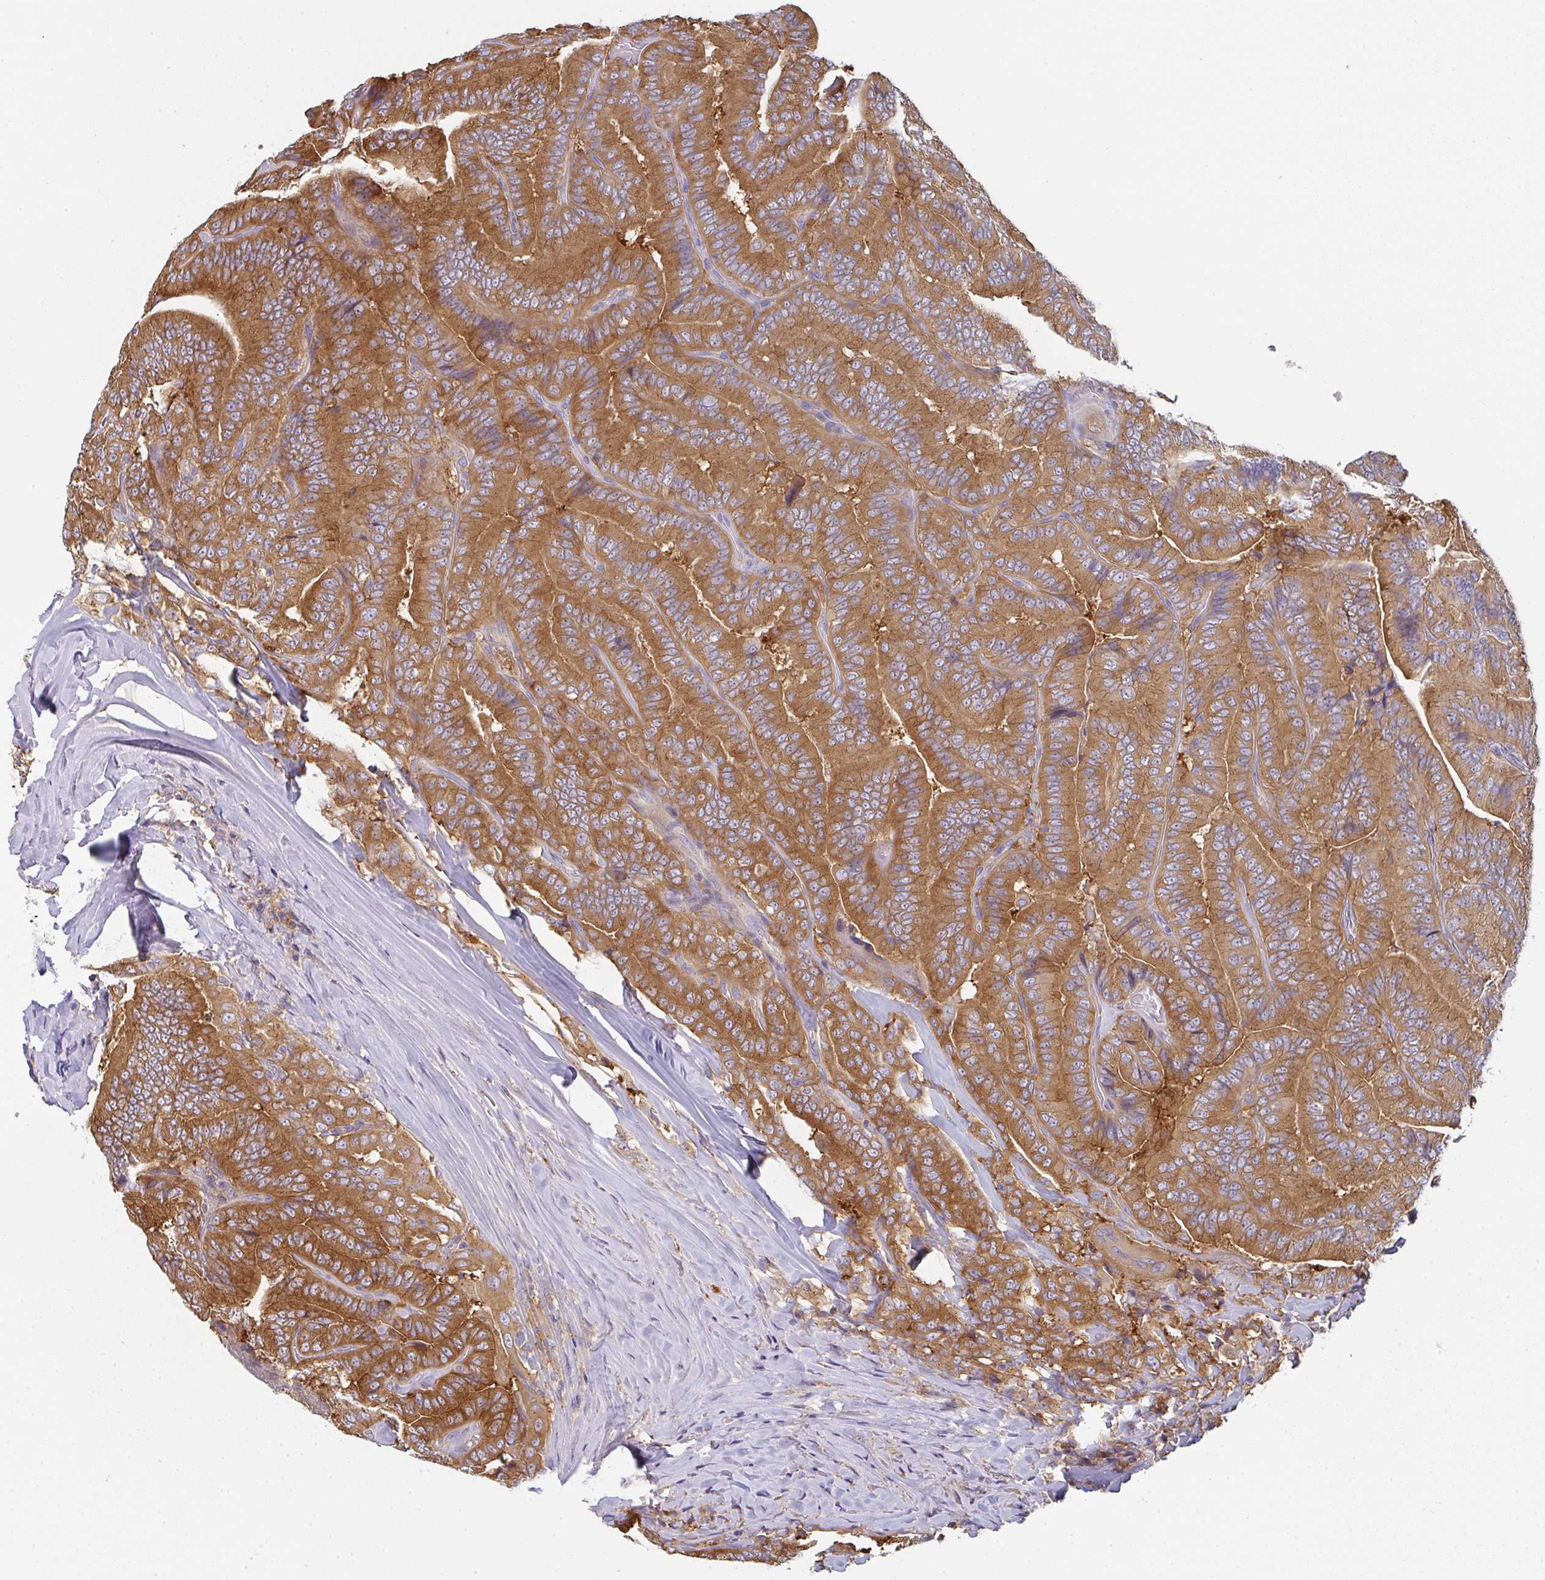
{"staining": {"intensity": "strong", "quantity": ">75%", "location": "cytoplasmic/membranous"}, "tissue": "thyroid cancer", "cell_type": "Tumor cells", "image_type": "cancer", "snomed": [{"axis": "morphology", "description": "Papillary adenocarcinoma, NOS"}, {"axis": "topography", "description": "Thyroid gland"}], "caption": "Papillary adenocarcinoma (thyroid) stained with a protein marker displays strong staining in tumor cells.", "gene": "SNX5", "patient": {"sex": "male", "age": 61}}